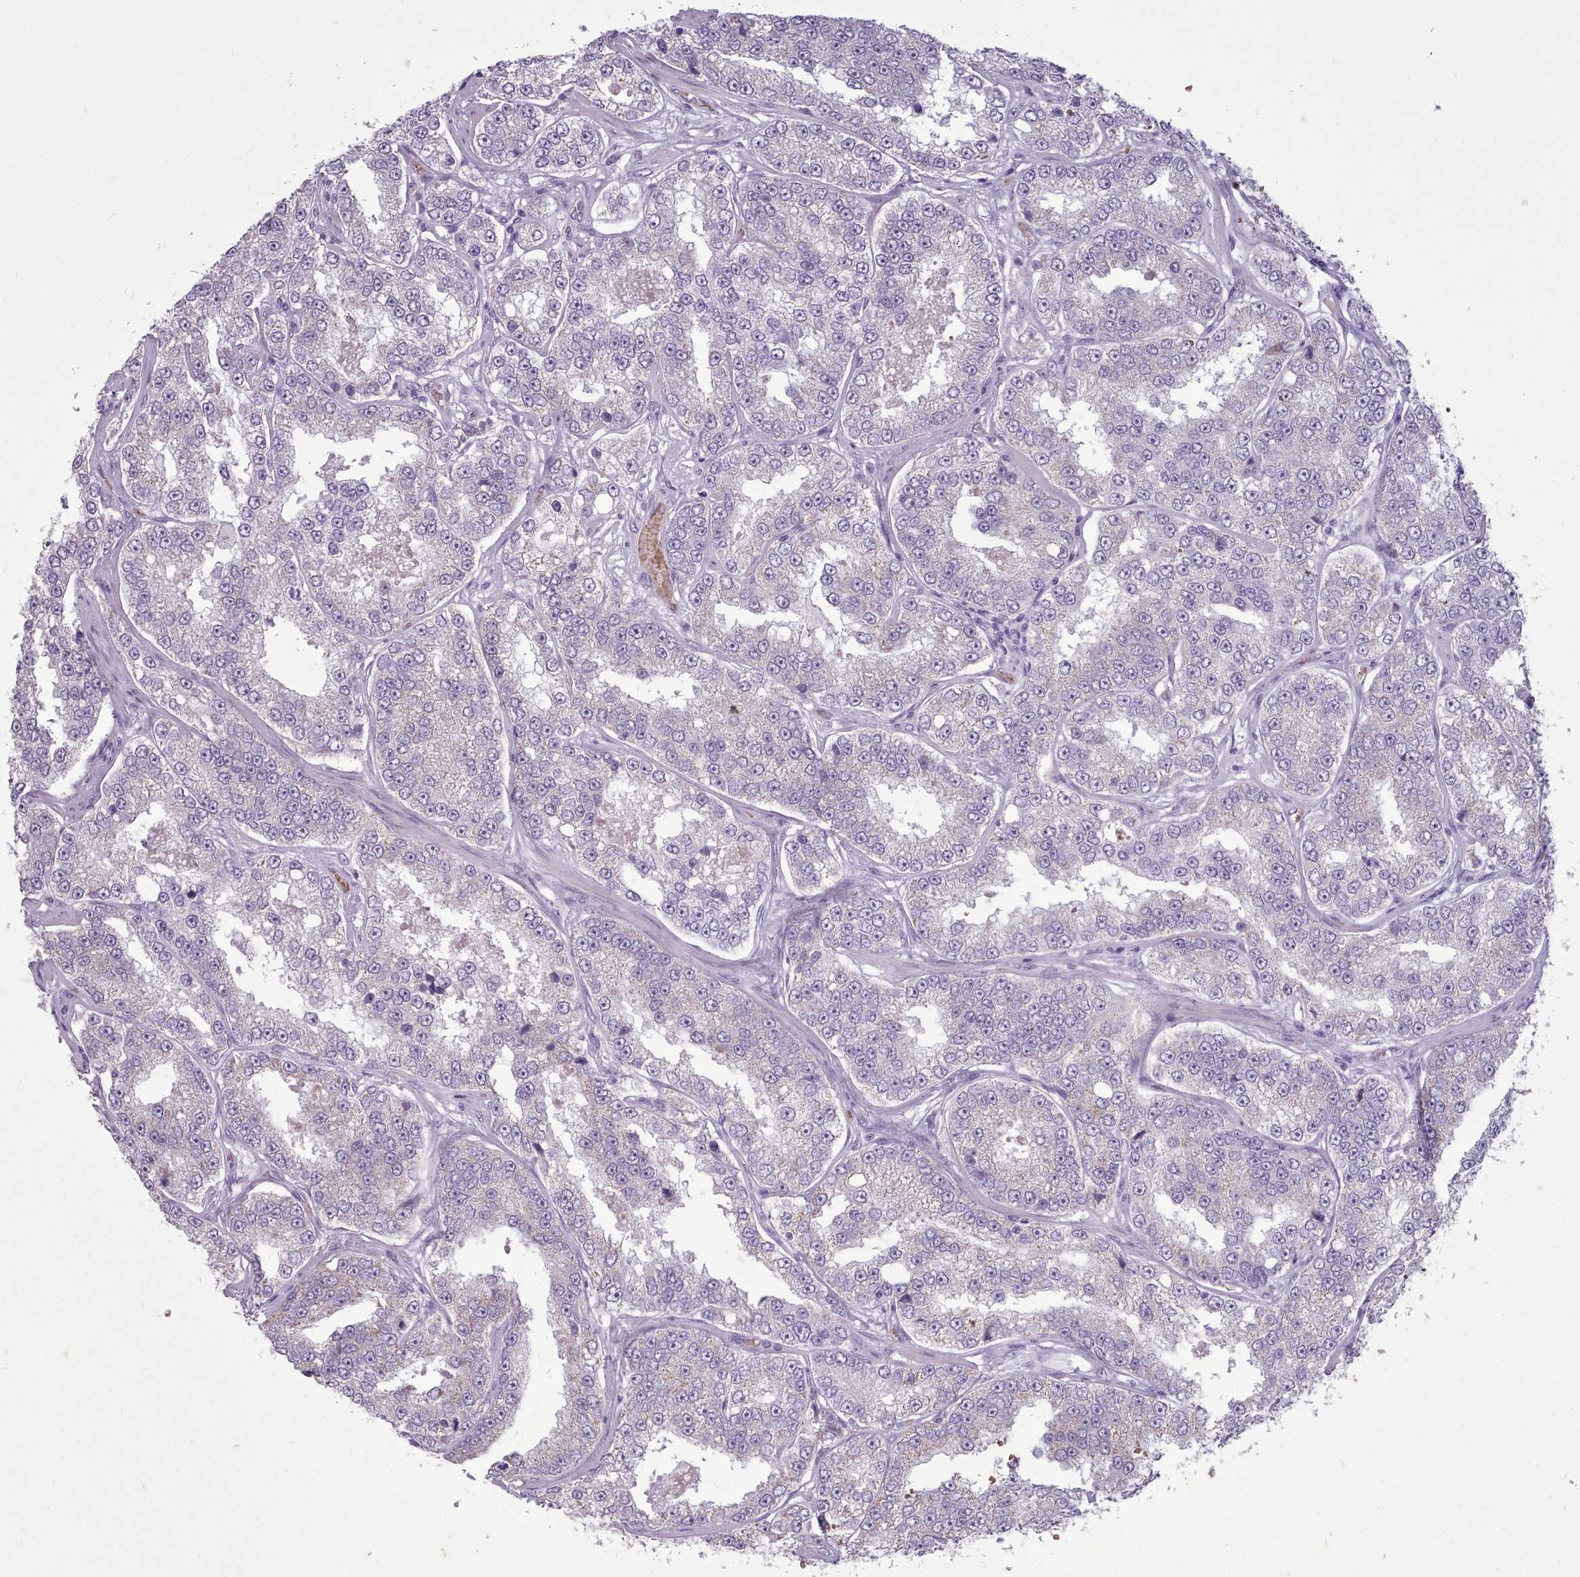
{"staining": {"intensity": "negative", "quantity": "none", "location": "none"}, "tissue": "prostate cancer", "cell_type": "Tumor cells", "image_type": "cancer", "snomed": [{"axis": "morphology", "description": "Normal tissue, NOS"}, {"axis": "morphology", "description": "Adenocarcinoma, High grade"}, {"axis": "topography", "description": "Prostate"}], "caption": "Tumor cells are negative for protein expression in human prostate cancer.", "gene": "AK4", "patient": {"sex": "male", "age": 83}}